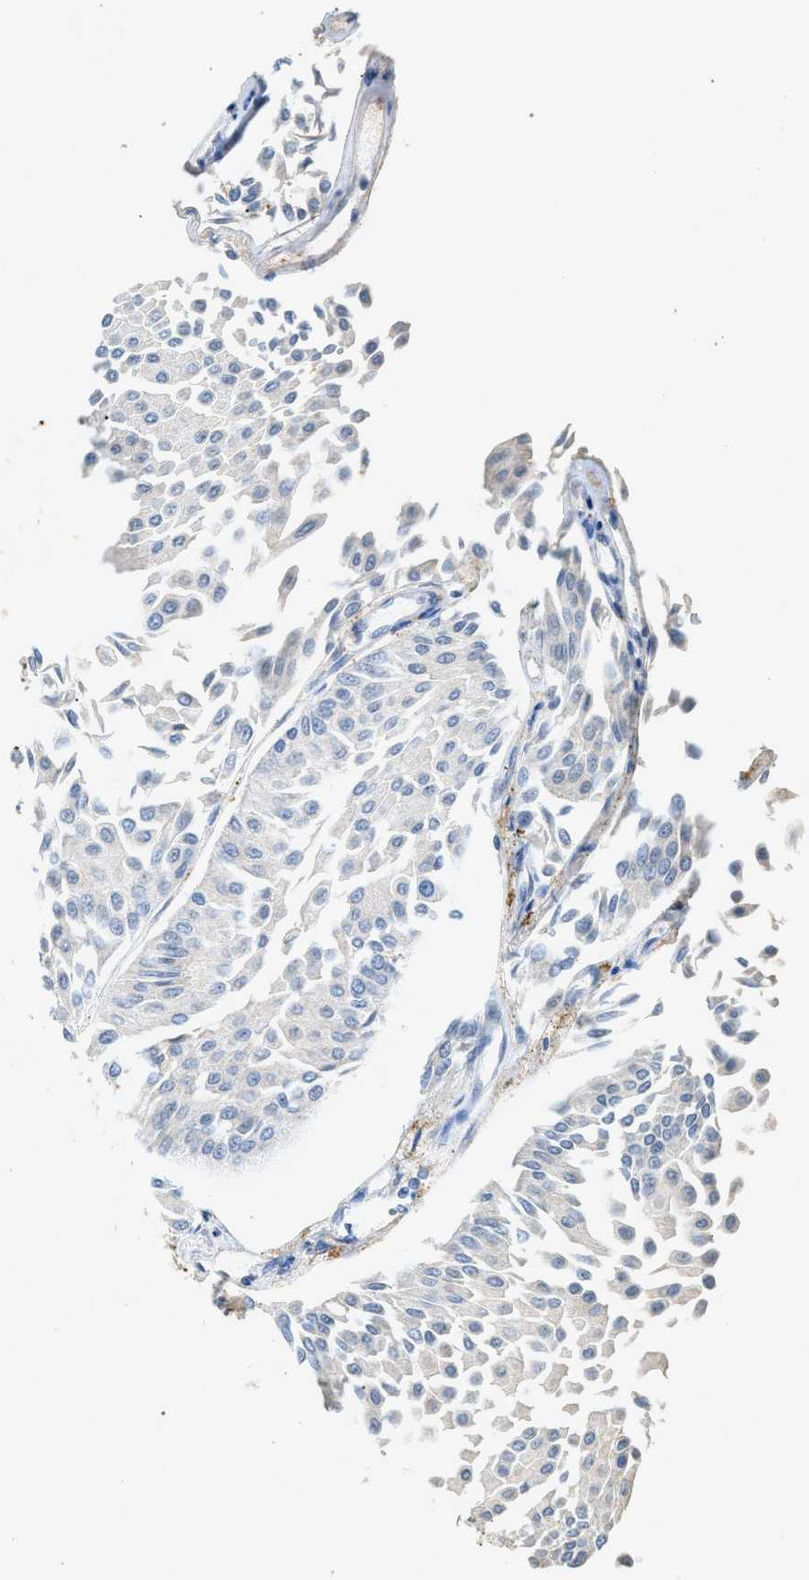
{"staining": {"intensity": "negative", "quantity": "none", "location": "none"}, "tissue": "urothelial cancer", "cell_type": "Tumor cells", "image_type": "cancer", "snomed": [{"axis": "morphology", "description": "Urothelial carcinoma, Low grade"}, {"axis": "topography", "description": "Urinary bladder"}], "caption": "Low-grade urothelial carcinoma was stained to show a protein in brown. There is no significant positivity in tumor cells.", "gene": "F2", "patient": {"sex": "male", "age": 67}}